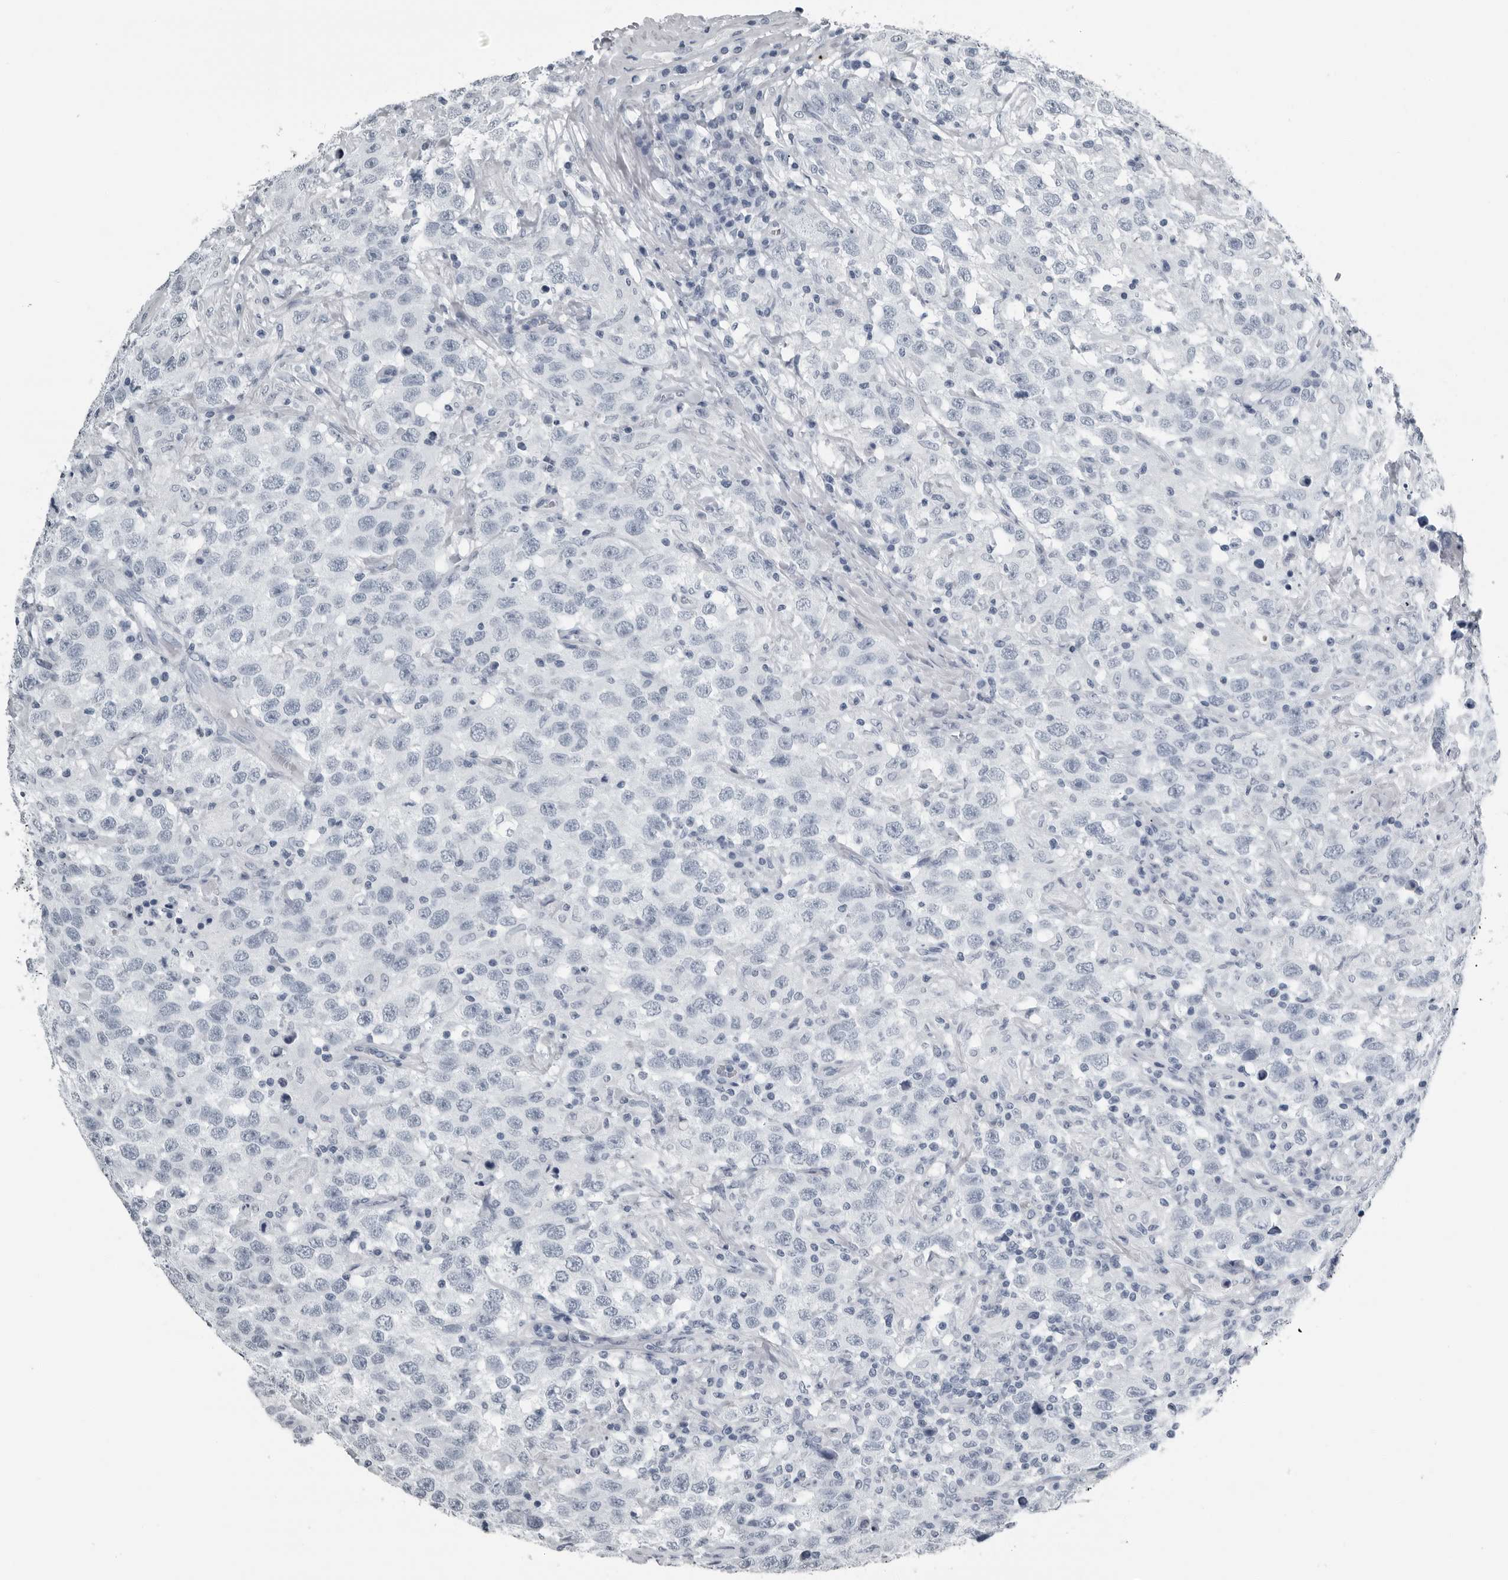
{"staining": {"intensity": "negative", "quantity": "none", "location": "none"}, "tissue": "testis cancer", "cell_type": "Tumor cells", "image_type": "cancer", "snomed": [{"axis": "morphology", "description": "Seminoma, NOS"}, {"axis": "topography", "description": "Testis"}], "caption": "Immunohistochemical staining of human testis cancer (seminoma) displays no significant staining in tumor cells.", "gene": "PRSS1", "patient": {"sex": "male", "age": 41}}